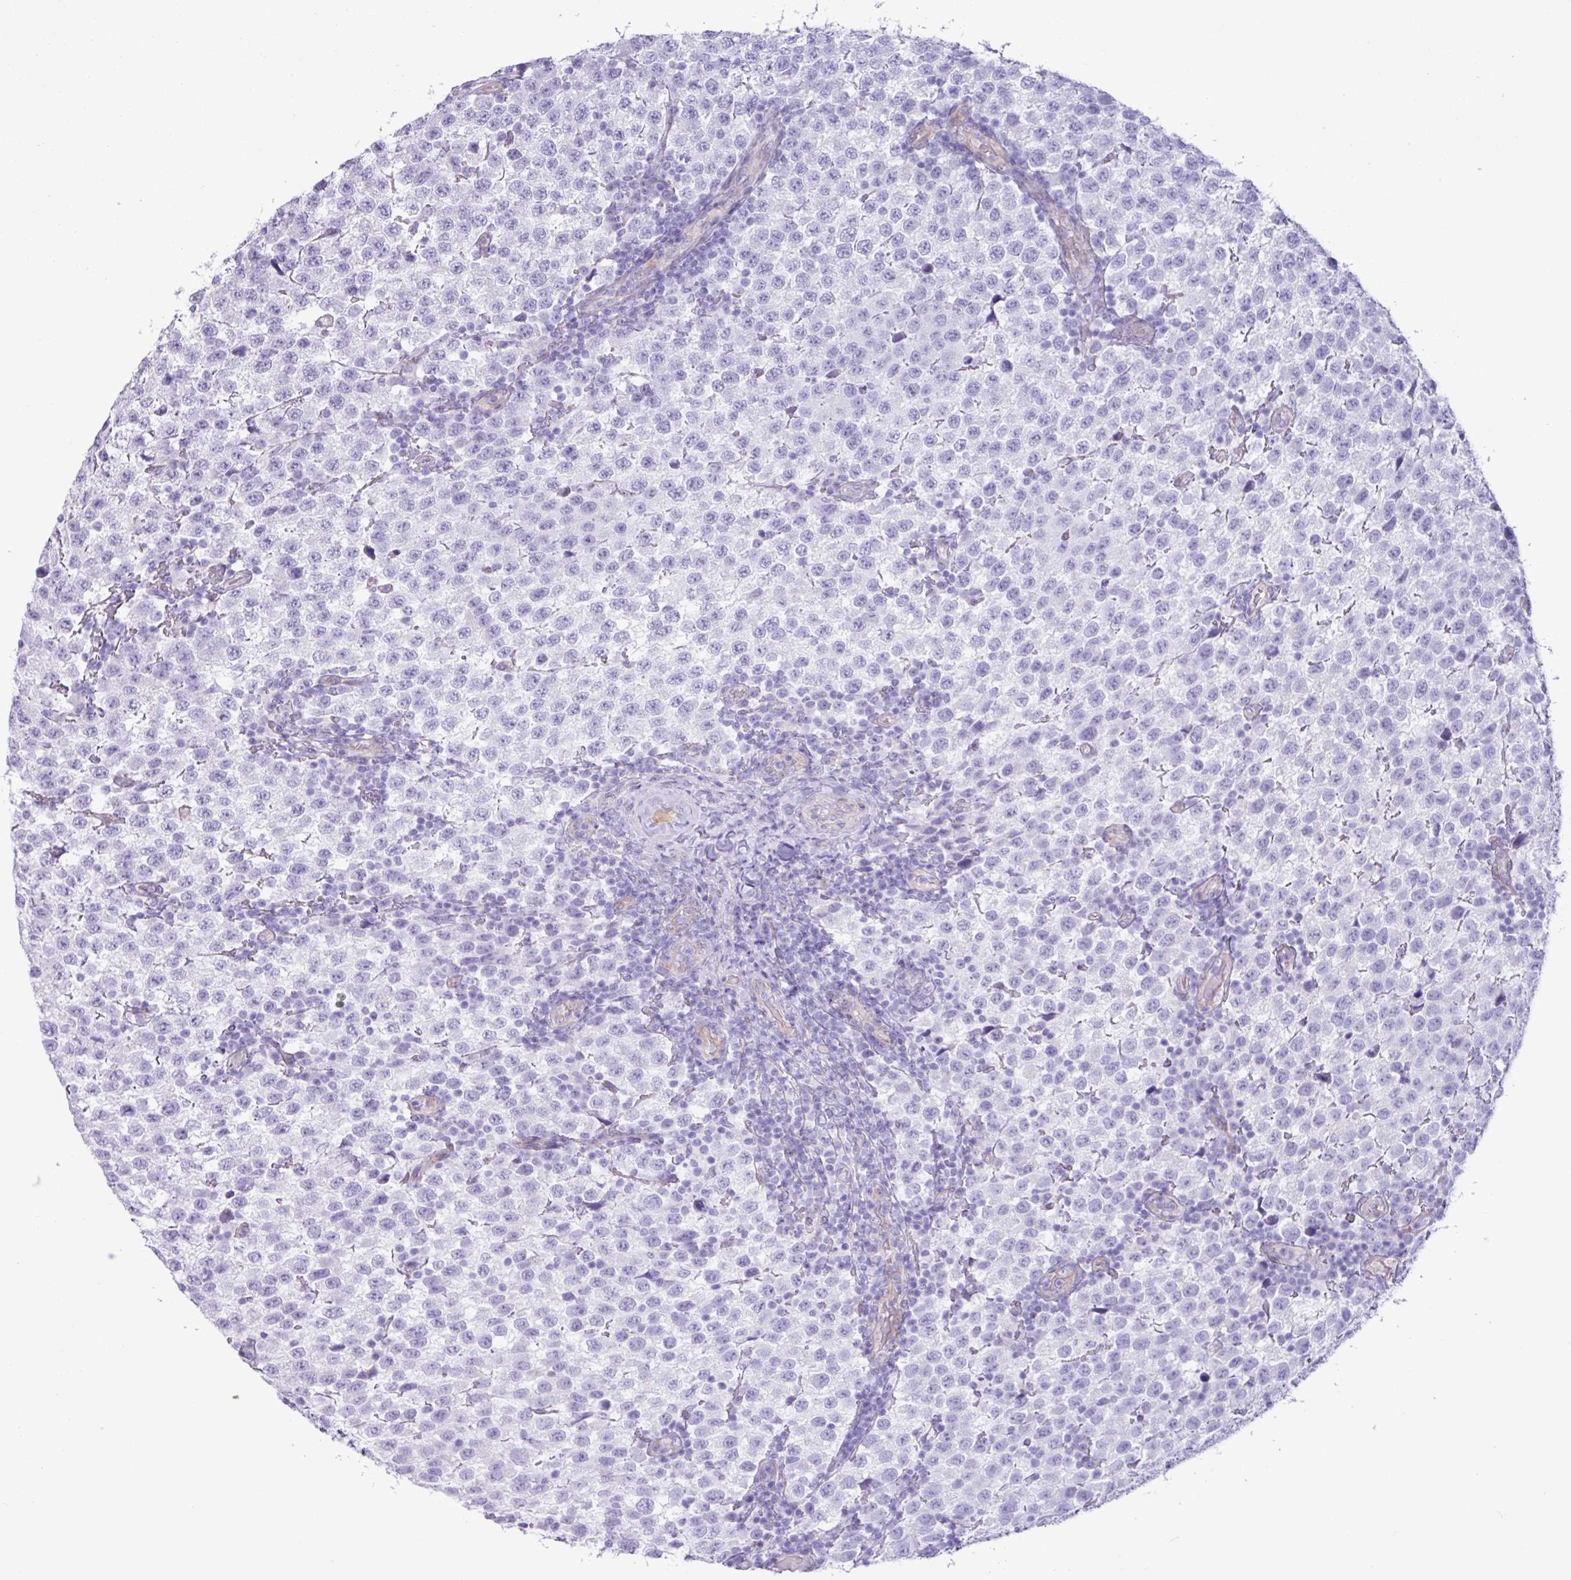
{"staining": {"intensity": "negative", "quantity": "none", "location": "none"}, "tissue": "testis cancer", "cell_type": "Tumor cells", "image_type": "cancer", "snomed": [{"axis": "morphology", "description": "Seminoma, NOS"}, {"axis": "topography", "description": "Testis"}], "caption": "Human testis seminoma stained for a protein using immunohistochemistry (IHC) exhibits no staining in tumor cells.", "gene": "SLC38A1", "patient": {"sex": "male", "age": 34}}